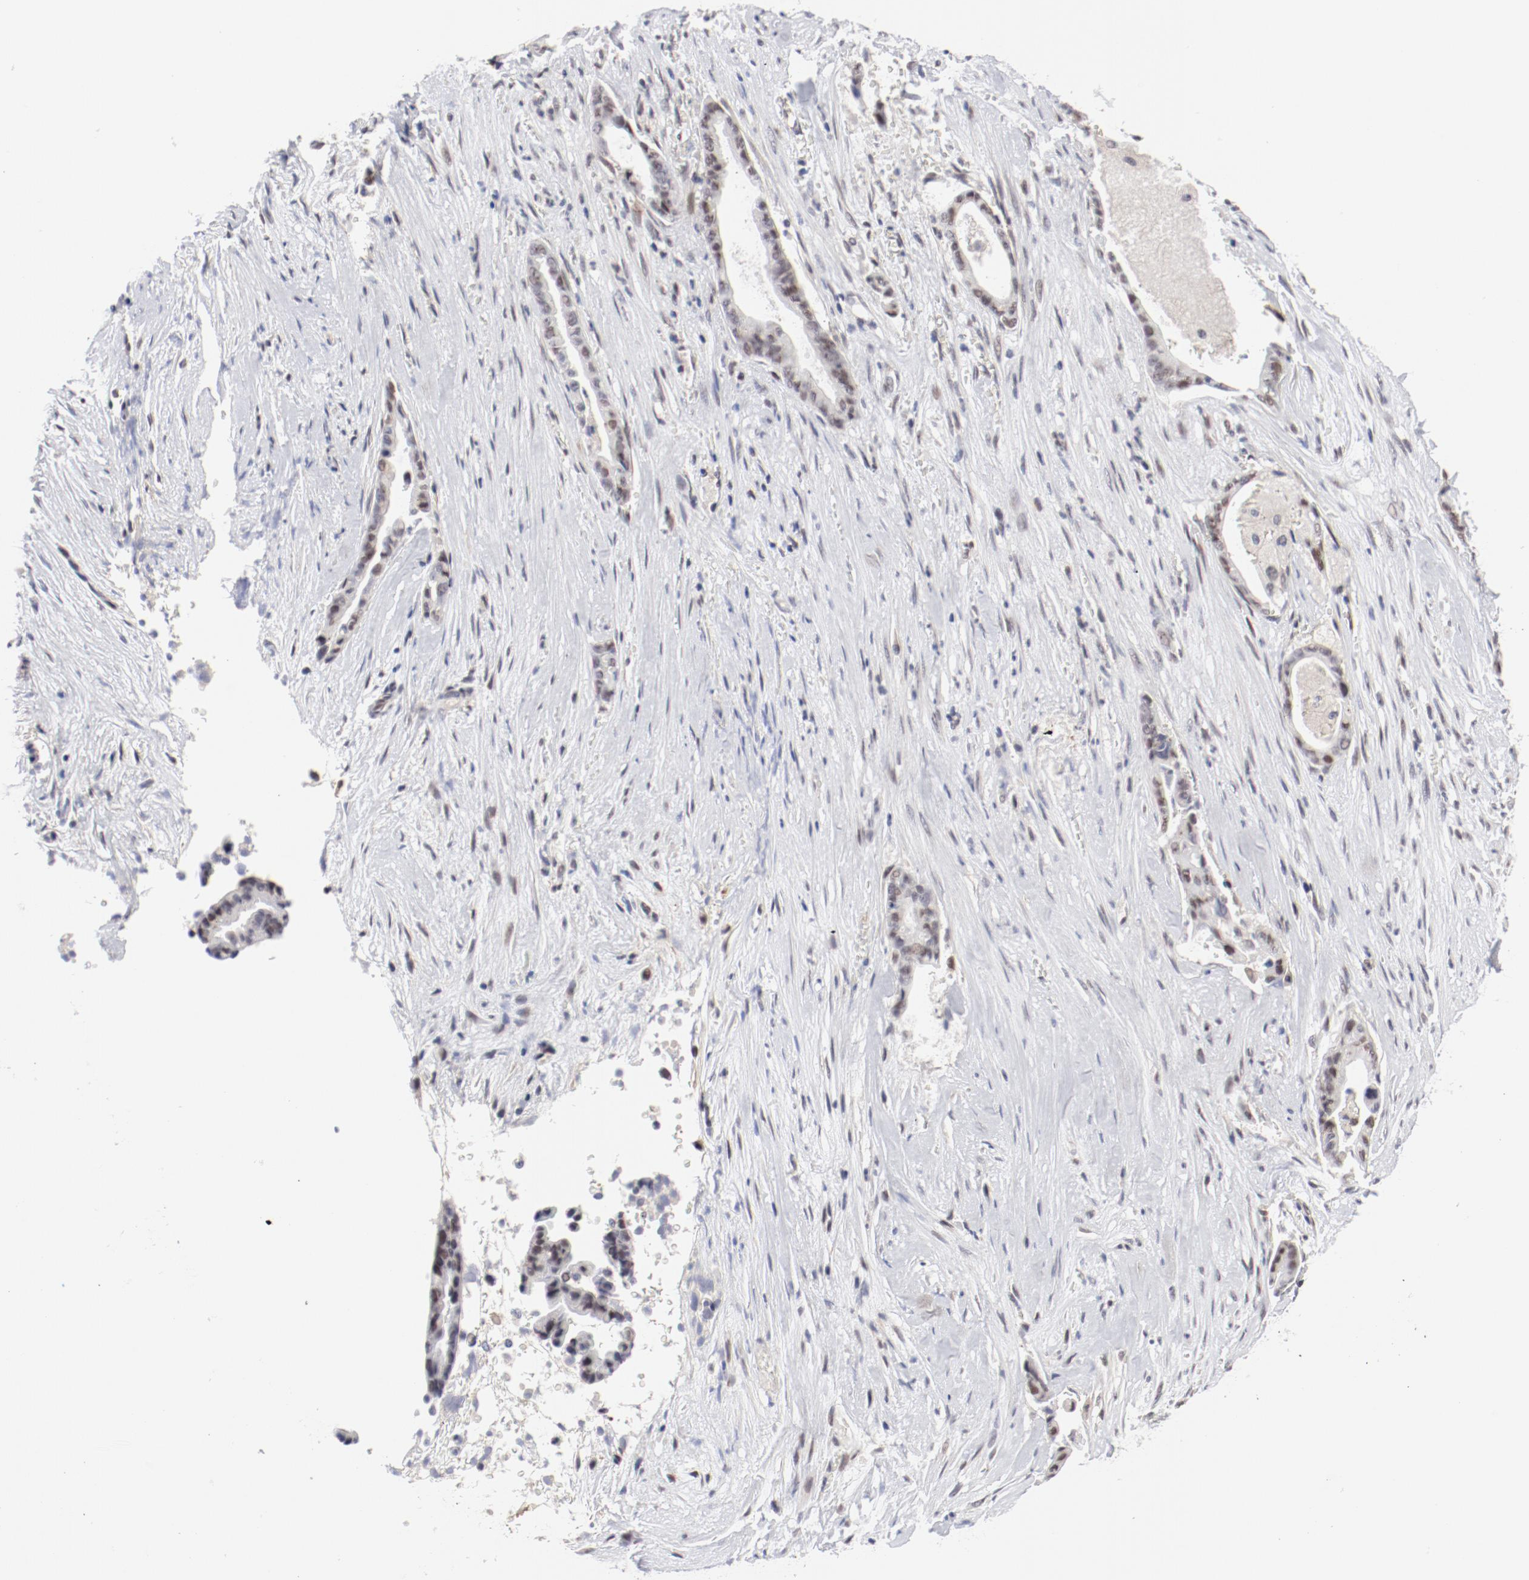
{"staining": {"intensity": "weak", "quantity": "<25%", "location": "nuclear"}, "tissue": "liver cancer", "cell_type": "Tumor cells", "image_type": "cancer", "snomed": [{"axis": "morphology", "description": "Cholangiocarcinoma"}, {"axis": "topography", "description": "Liver"}], "caption": "The image demonstrates no staining of tumor cells in liver cholangiocarcinoma. The staining is performed using DAB brown chromogen with nuclei counter-stained in using hematoxylin.", "gene": "FSCB", "patient": {"sex": "female", "age": 55}}